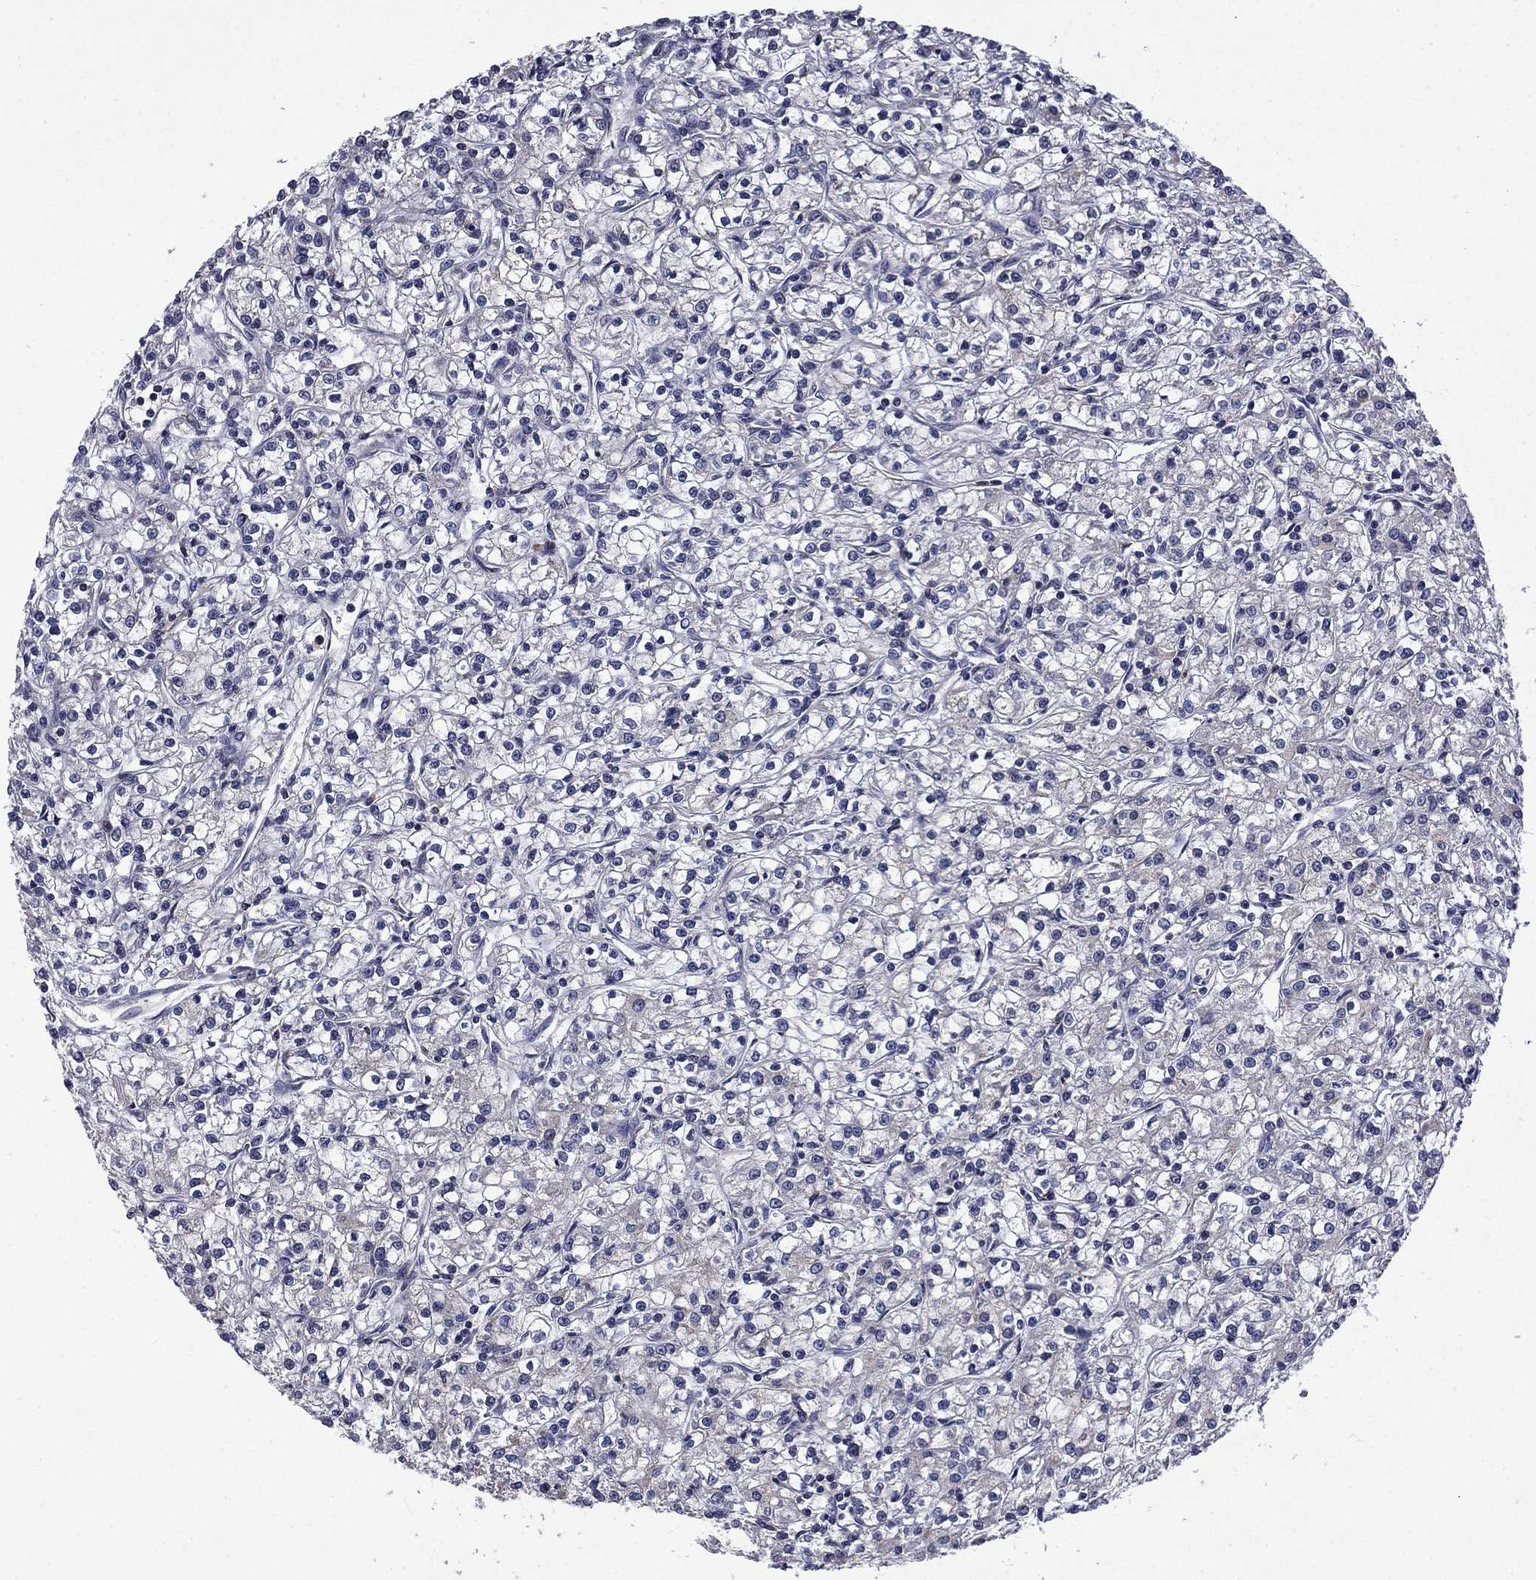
{"staining": {"intensity": "negative", "quantity": "none", "location": "none"}, "tissue": "renal cancer", "cell_type": "Tumor cells", "image_type": "cancer", "snomed": [{"axis": "morphology", "description": "Adenocarcinoma, NOS"}, {"axis": "topography", "description": "Kidney"}], "caption": "This is an immunohistochemistry (IHC) photomicrograph of human renal adenocarcinoma. There is no expression in tumor cells.", "gene": "CEACAM7", "patient": {"sex": "female", "age": 59}}